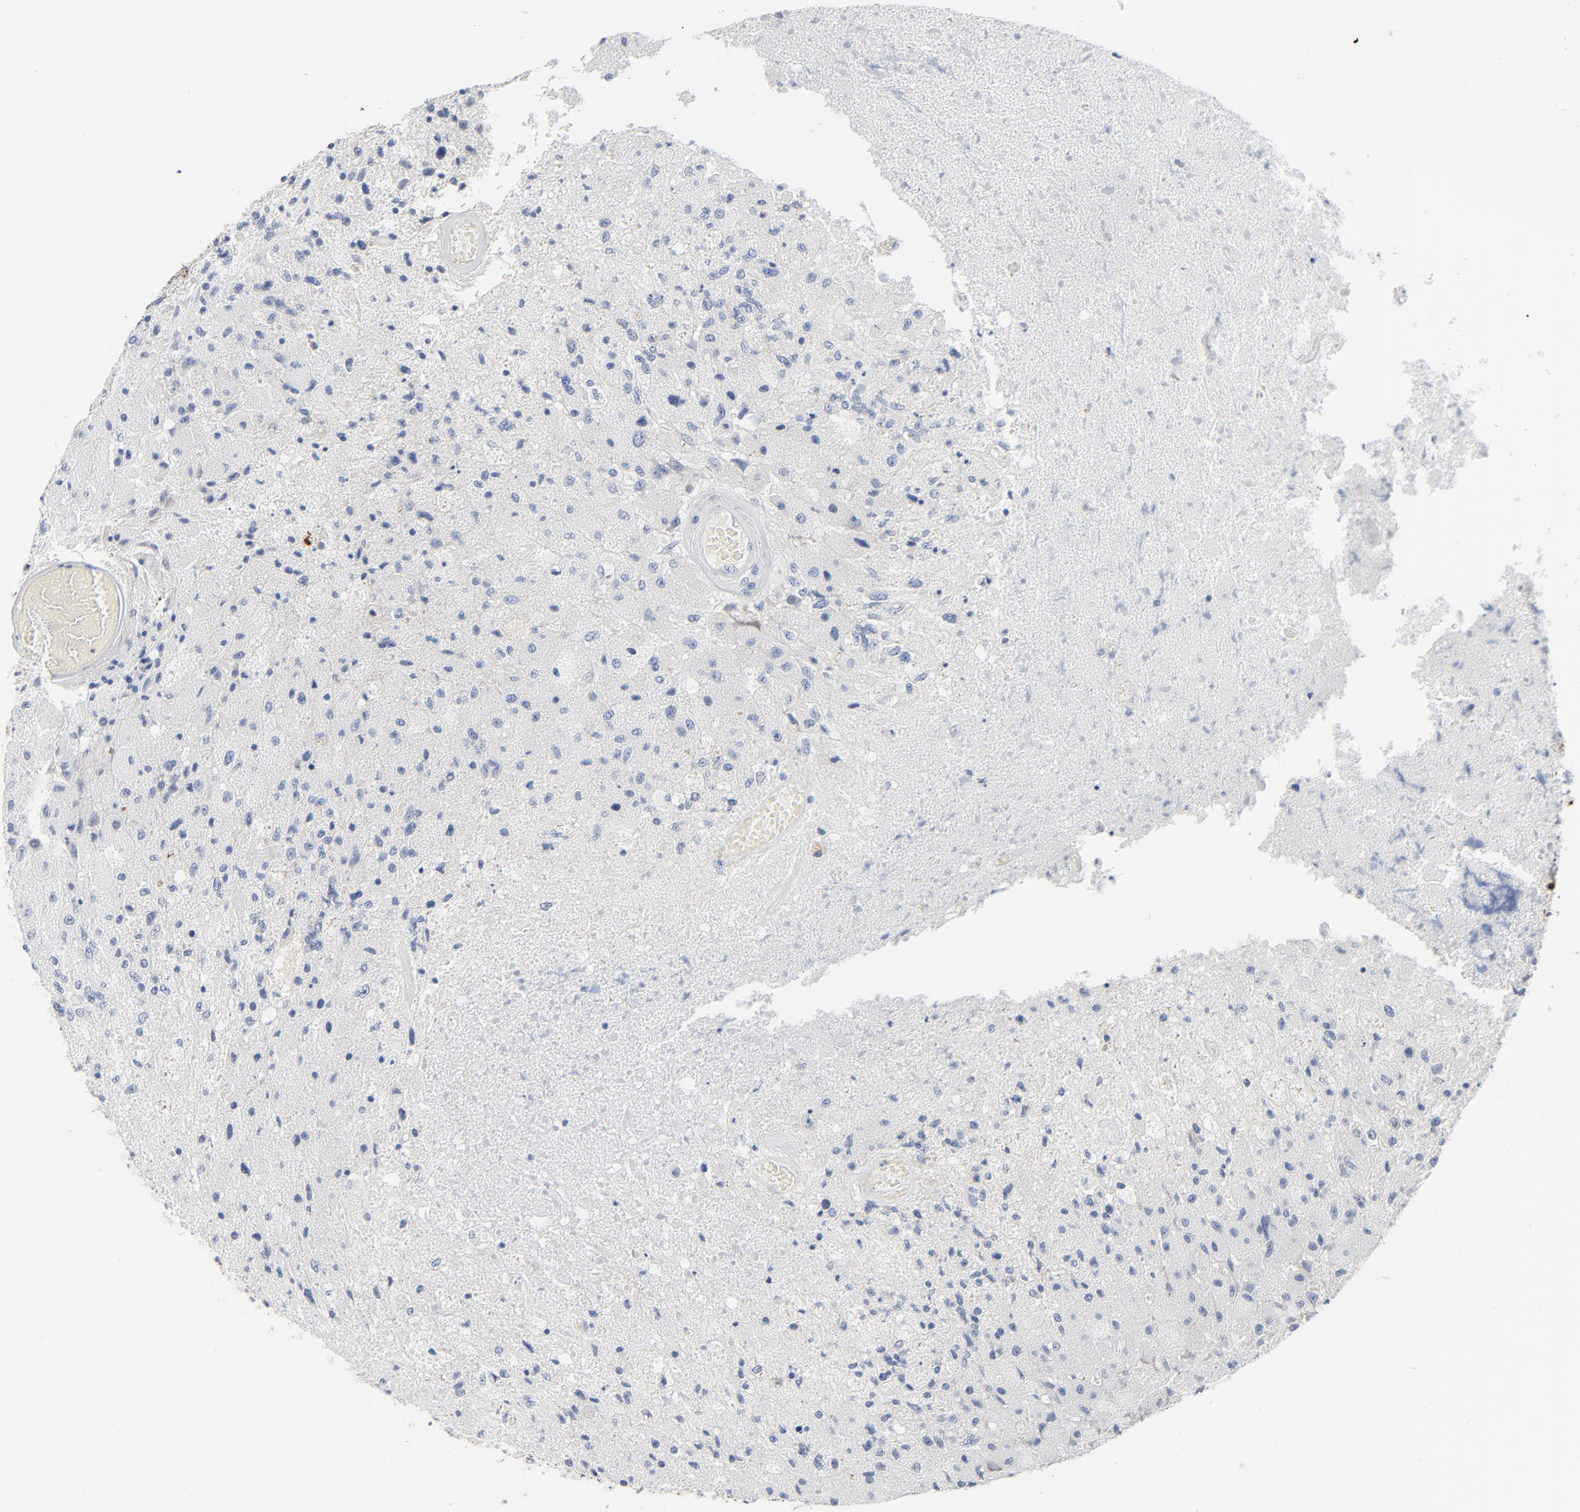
{"staining": {"intensity": "negative", "quantity": "none", "location": "none"}, "tissue": "glioma", "cell_type": "Tumor cells", "image_type": "cancer", "snomed": [{"axis": "morphology", "description": "Normal tissue, NOS"}, {"axis": "morphology", "description": "Glioma, malignant, High grade"}, {"axis": "topography", "description": "Cerebral cortex"}], "caption": "Tumor cells show no significant protein staining in glioma.", "gene": "GZMB", "patient": {"sex": "male", "age": 77}}